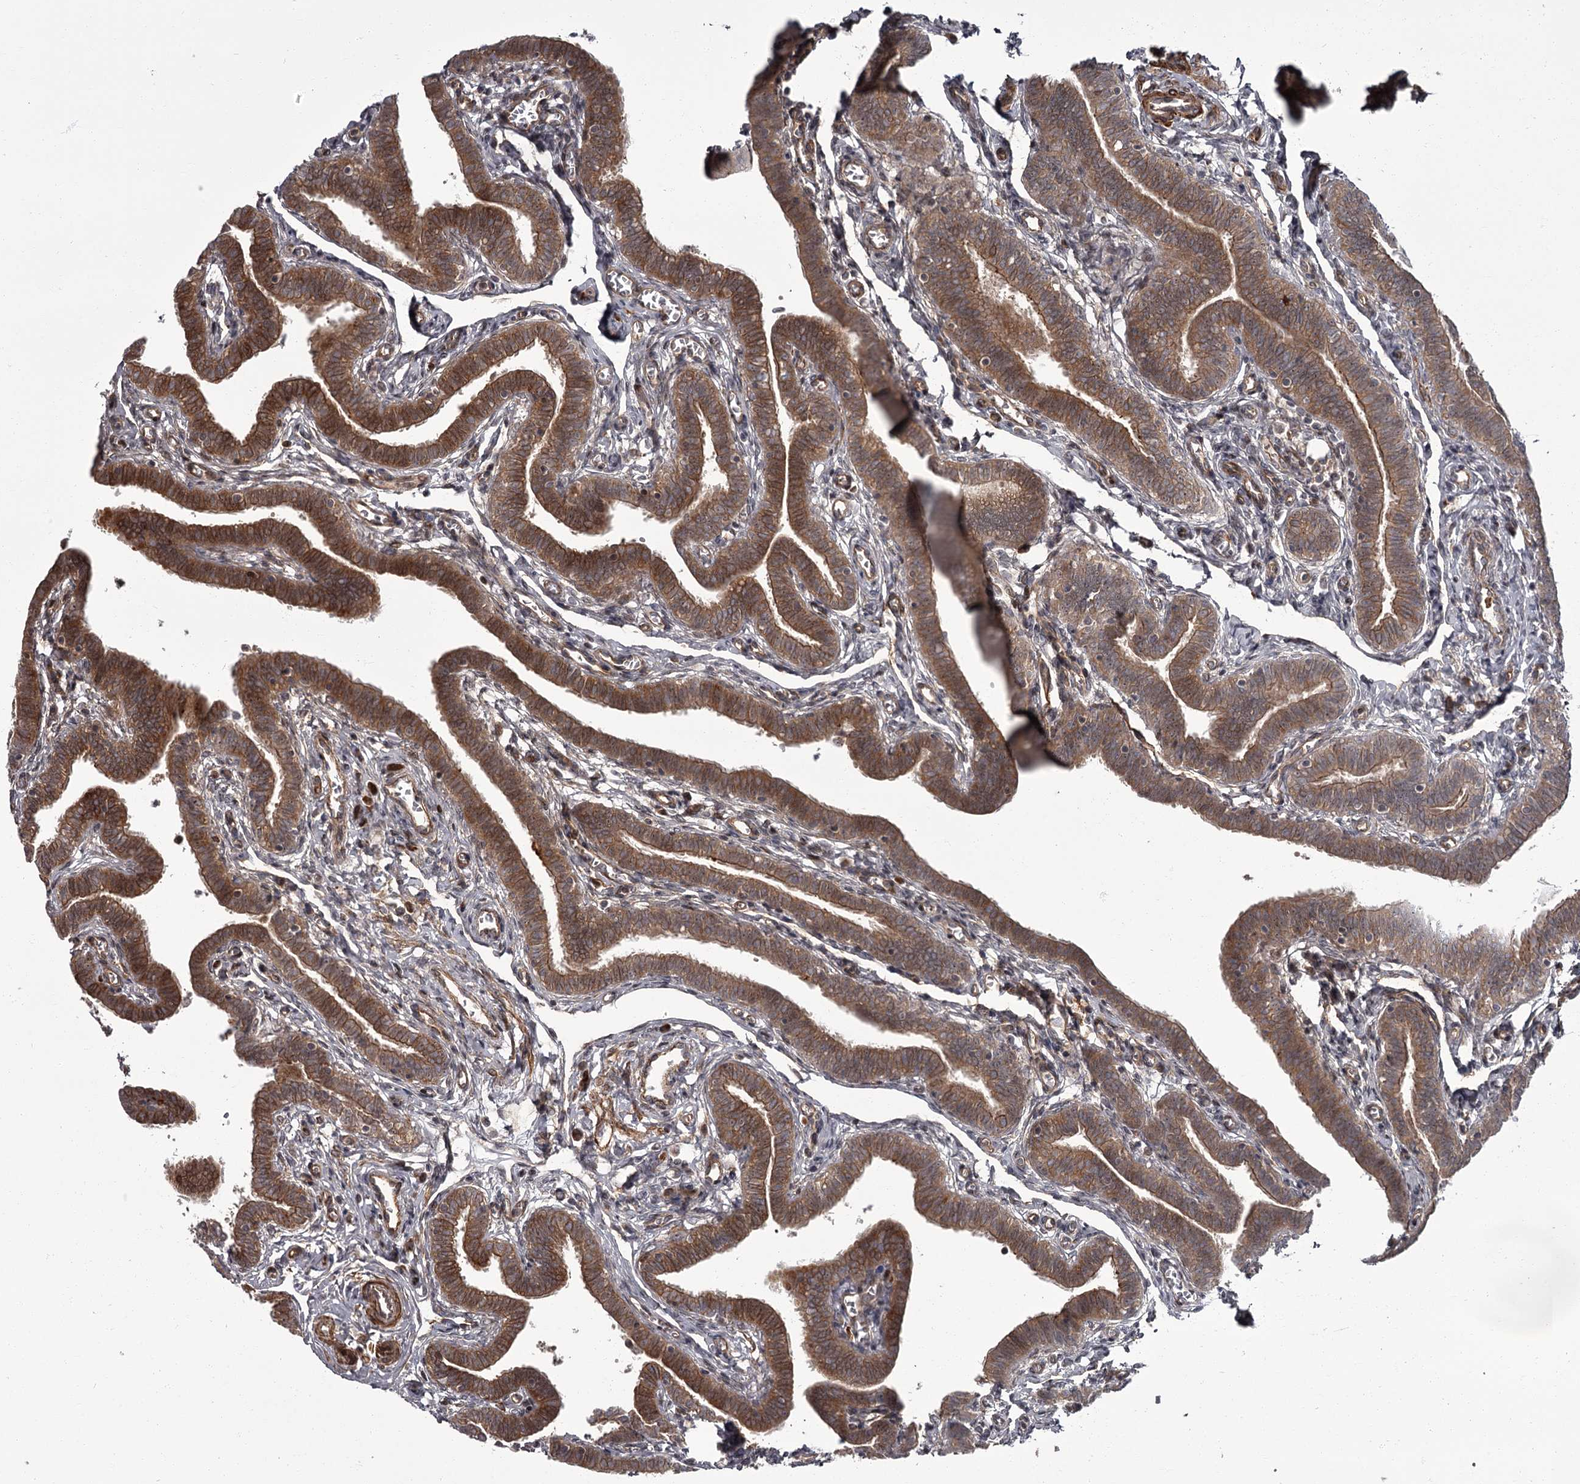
{"staining": {"intensity": "moderate", "quantity": ">75%", "location": "cytoplasmic/membranous"}, "tissue": "fallopian tube", "cell_type": "Glandular cells", "image_type": "normal", "snomed": [{"axis": "morphology", "description": "Normal tissue, NOS"}, {"axis": "topography", "description": "Fallopian tube"}], "caption": "Human fallopian tube stained with a brown dye displays moderate cytoplasmic/membranous positive expression in about >75% of glandular cells.", "gene": "THAP9", "patient": {"sex": "female", "age": 36}}